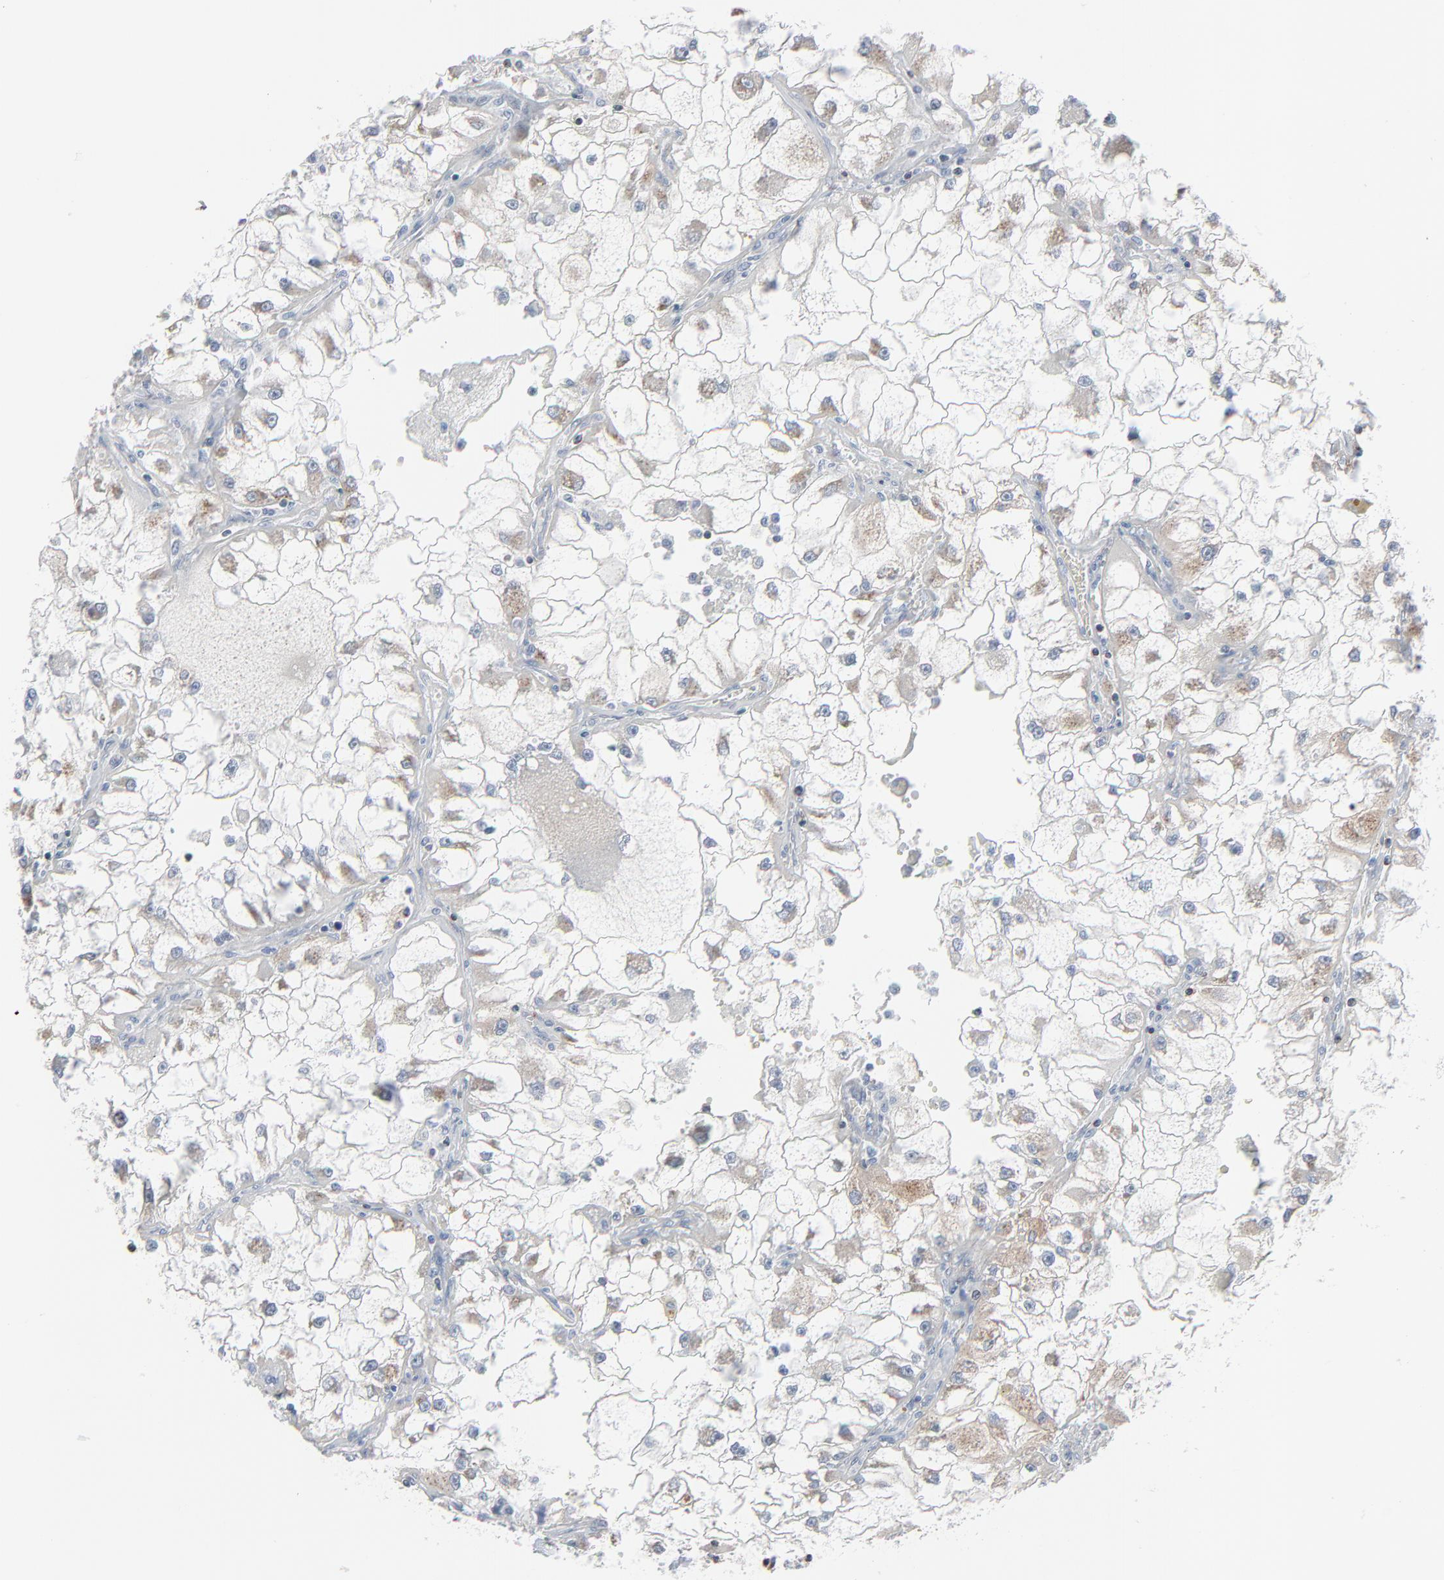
{"staining": {"intensity": "moderate", "quantity": "25%-75%", "location": "cytoplasmic/membranous"}, "tissue": "renal cancer", "cell_type": "Tumor cells", "image_type": "cancer", "snomed": [{"axis": "morphology", "description": "Adenocarcinoma, NOS"}, {"axis": "topography", "description": "Kidney"}], "caption": "High-magnification brightfield microscopy of adenocarcinoma (renal) stained with DAB (brown) and counterstained with hematoxylin (blue). tumor cells exhibit moderate cytoplasmic/membranous positivity is identified in approximately25%-75% of cells.", "gene": "OPTN", "patient": {"sex": "female", "age": 73}}